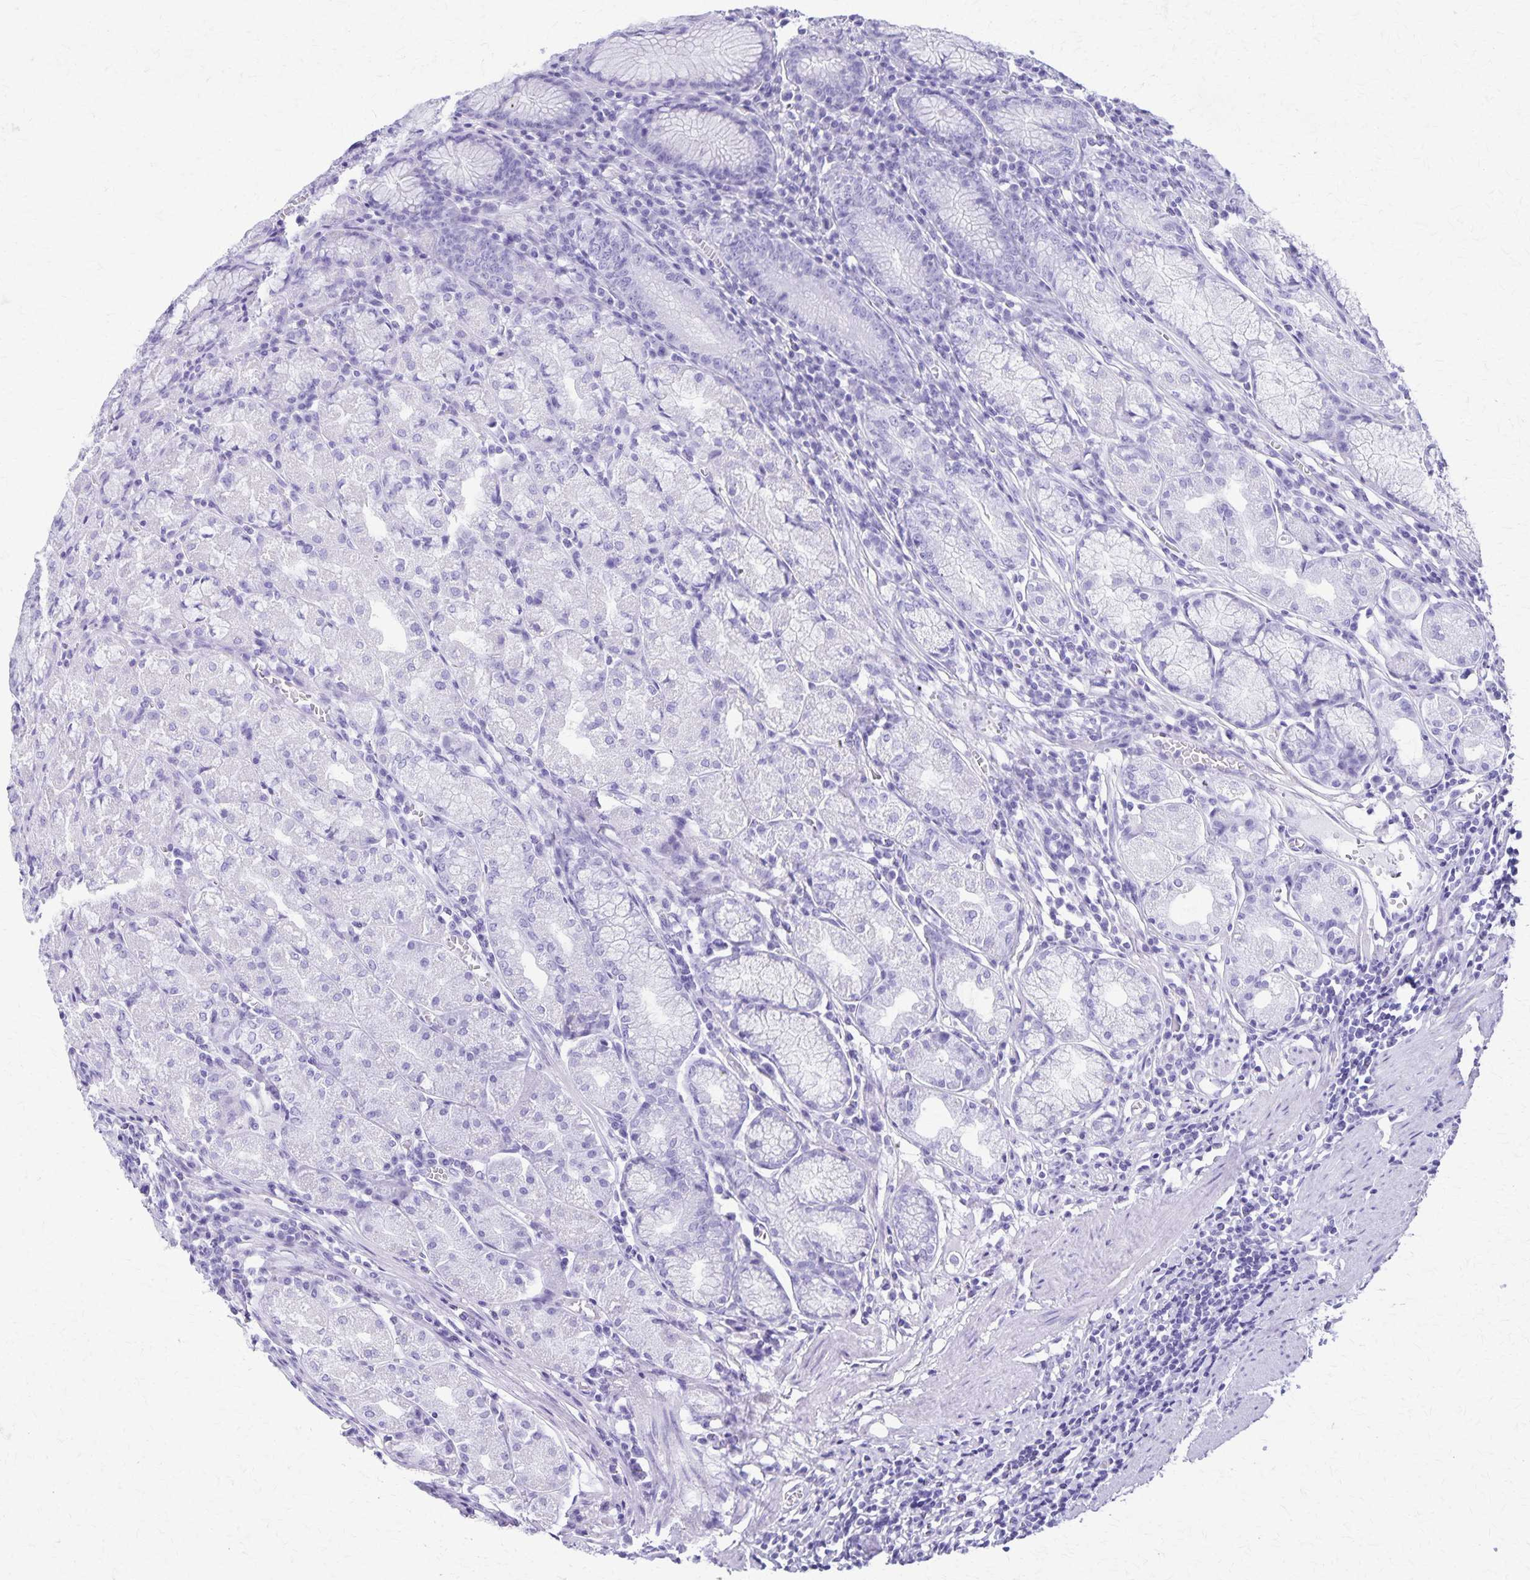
{"staining": {"intensity": "negative", "quantity": "none", "location": "none"}, "tissue": "stomach", "cell_type": "Glandular cells", "image_type": "normal", "snomed": [{"axis": "morphology", "description": "Normal tissue, NOS"}, {"axis": "topography", "description": "Stomach"}], "caption": "Protein analysis of unremarkable stomach reveals no significant expression in glandular cells.", "gene": "DEFA5", "patient": {"sex": "male", "age": 55}}